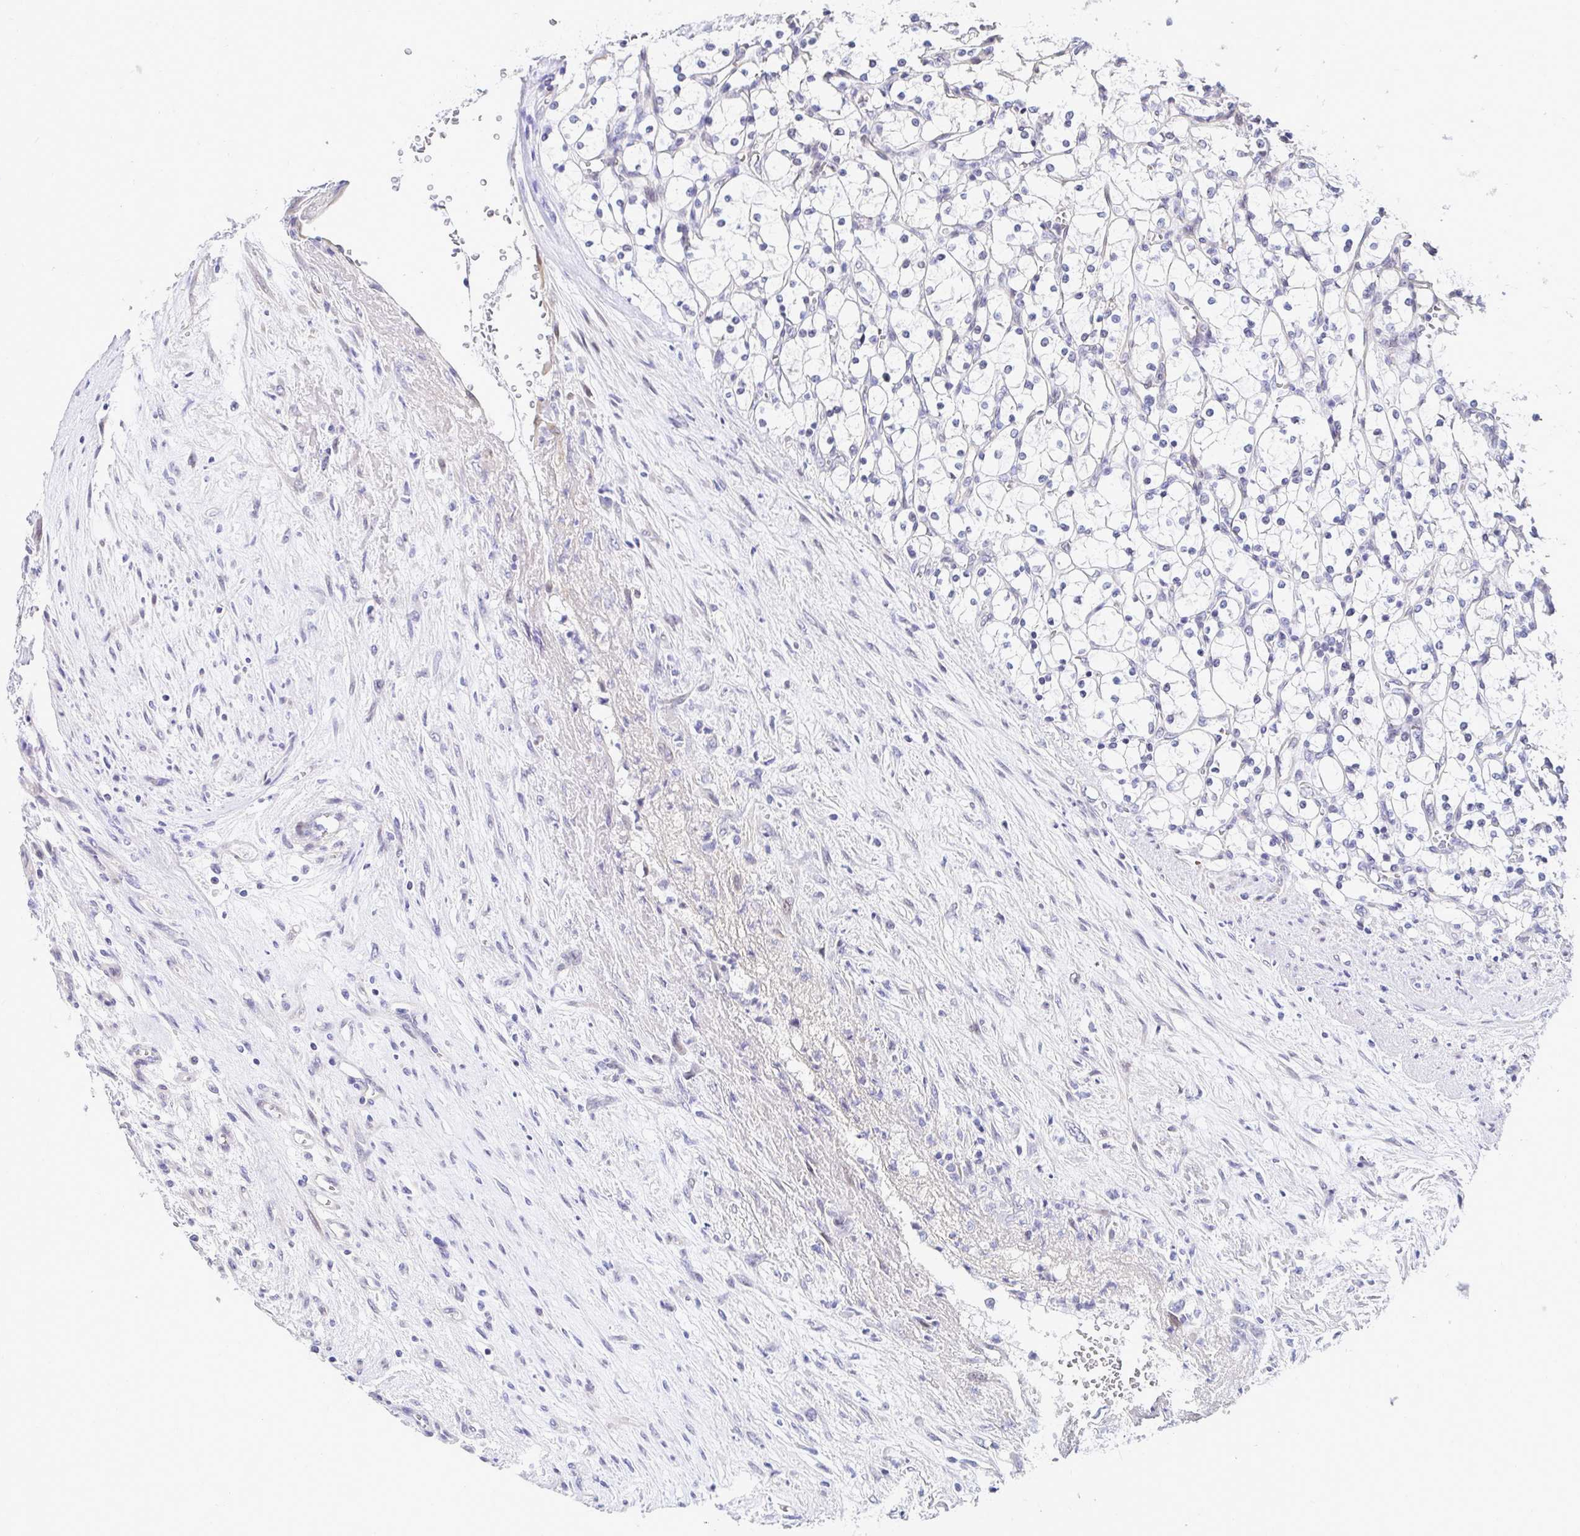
{"staining": {"intensity": "negative", "quantity": "none", "location": "none"}, "tissue": "renal cancer", "cell_type": "Tumor cells", "image_type": "cancer", "snomed": [{"axis": "morphology", "description": "Adenocarcinoma, NOS"}, {"axis": "topography", "description": "Kidney"}], "caption": "A histopathology image of renal cancer stained for a protein demonstrates no brown staining in tumor cells.", "gene": "AKAP14", "patient": {"sex": "female", "age": 69}}